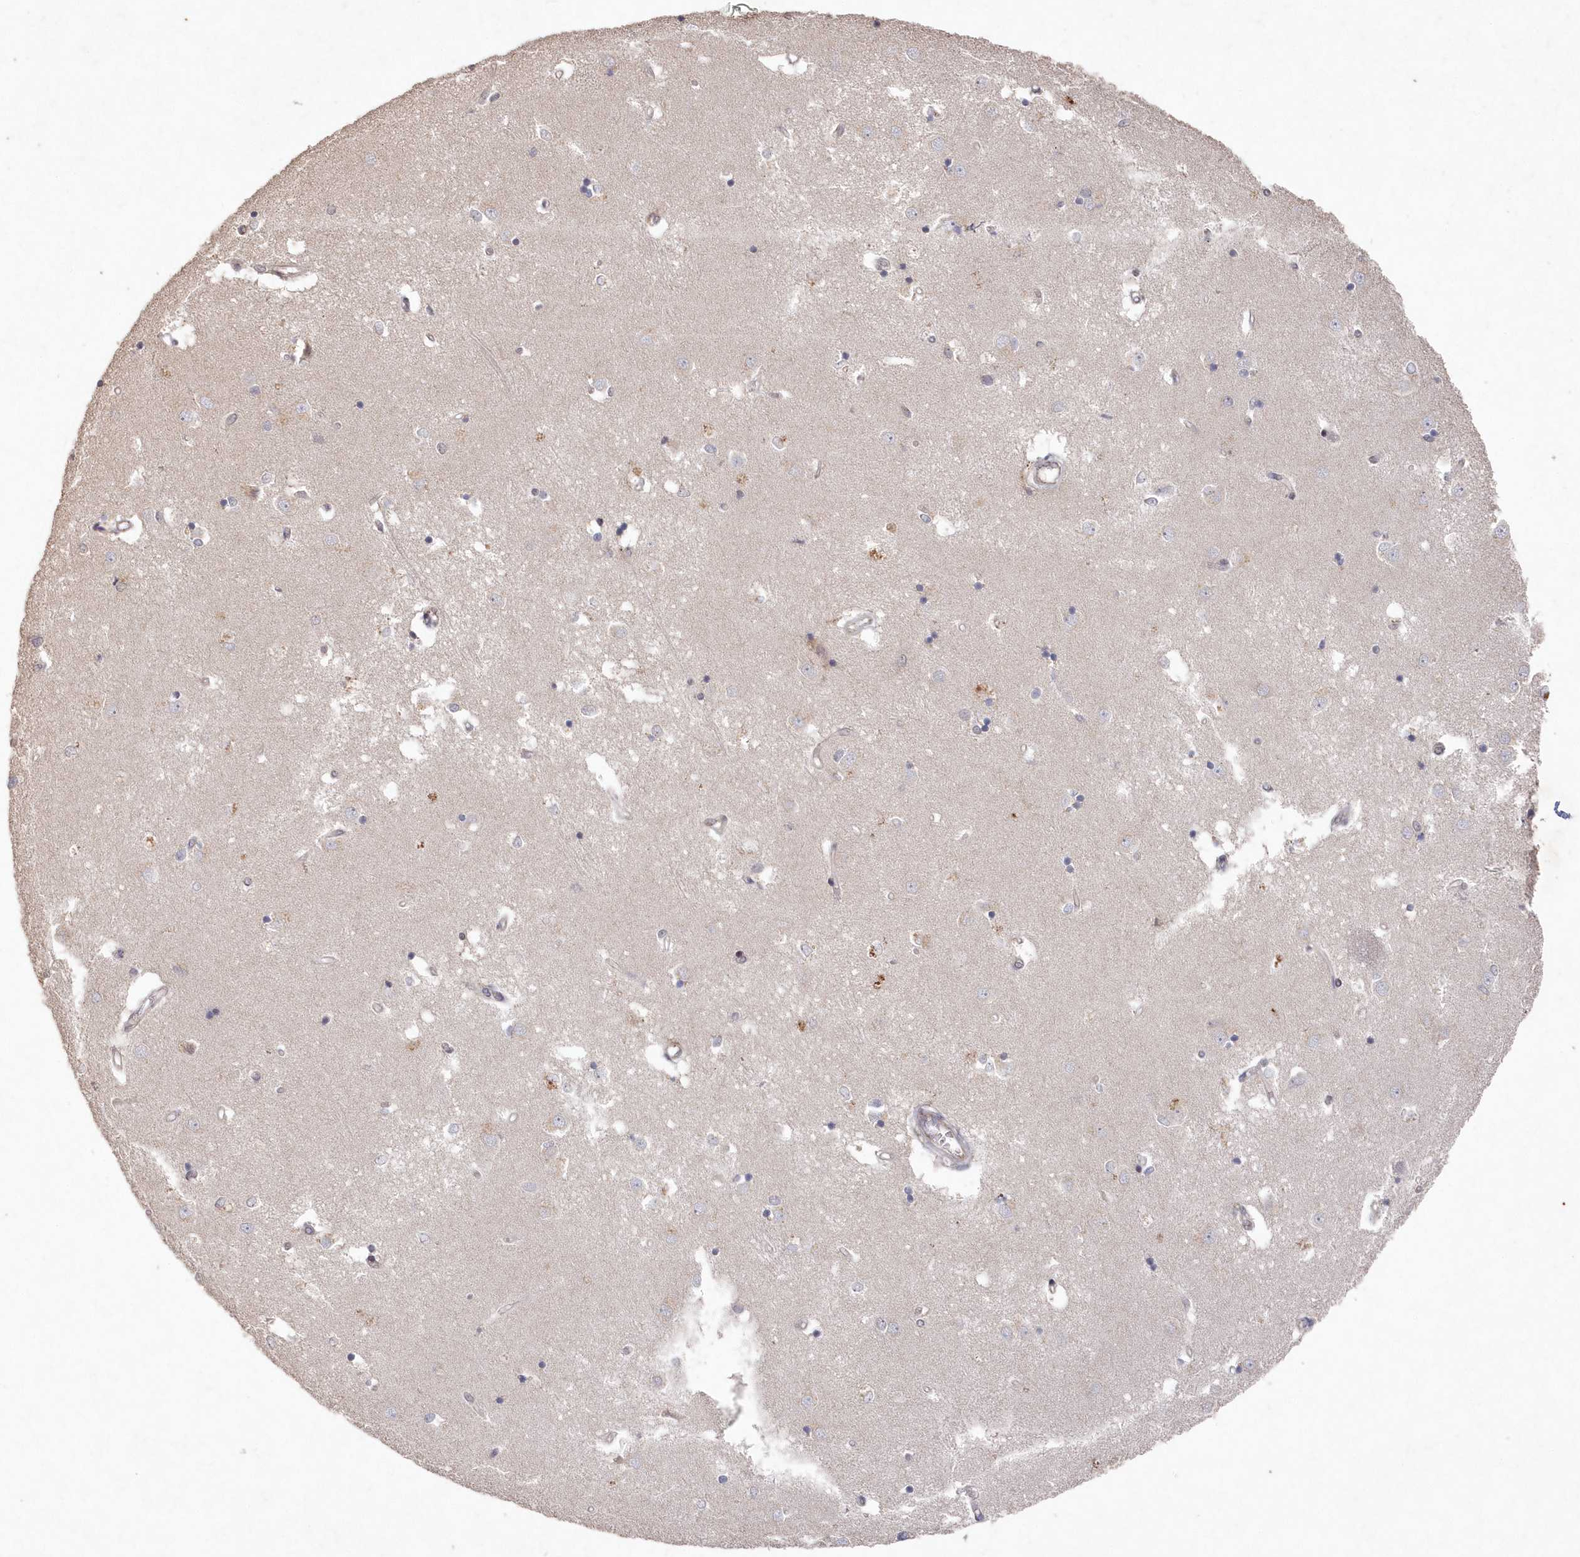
{"staining": {"intensity": "negative", "quantity": "none", "location": "none"}, "tissue": "caudate", "cell_type": "Glial cells", "image_type": "normal", "snomed": [{"axis": "morphology", "description": "Normal tissue, NOS"}, {"axis": "topography", "description": "Lateral ventricle wall"}], "caption": "DAB (3,3'-diaminobenzidine) immunohistochemical staining of benign human caudate shows no significant staining in glial cells.", "gene": "VSIG2", "patient": {"sex": "male", "age": 45}}